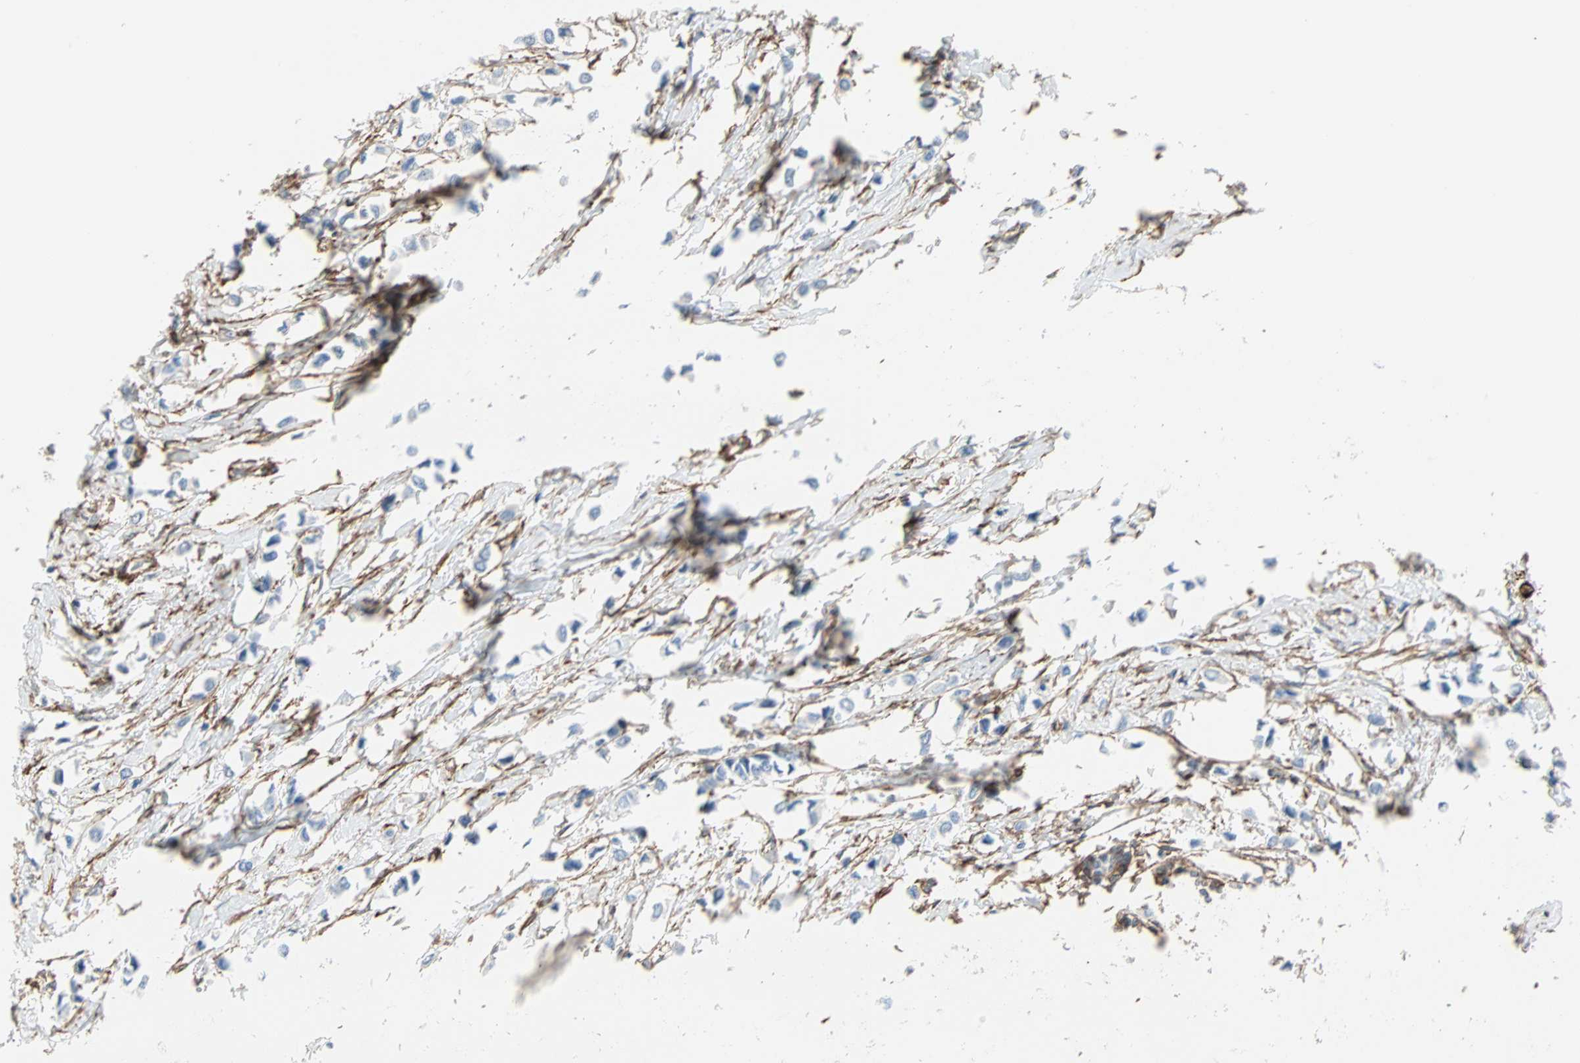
{"staining": {"intensity": "negative", "quantity": "none", "location": "none"}, "tissue": "breast cancer", "cell_type": "Tumor cells", "image_type": "cancer", "snomed": [{"axis": "morphology", "description": "Lobular carcinoma"}, {"axis": "topography", "description": "Breast"}], "caption": "The image displays no staining of tumor cells in lobular carcinoma (breast).", "gene": "EPB41L2", "patient": {"sex": "female", "age": 51}}